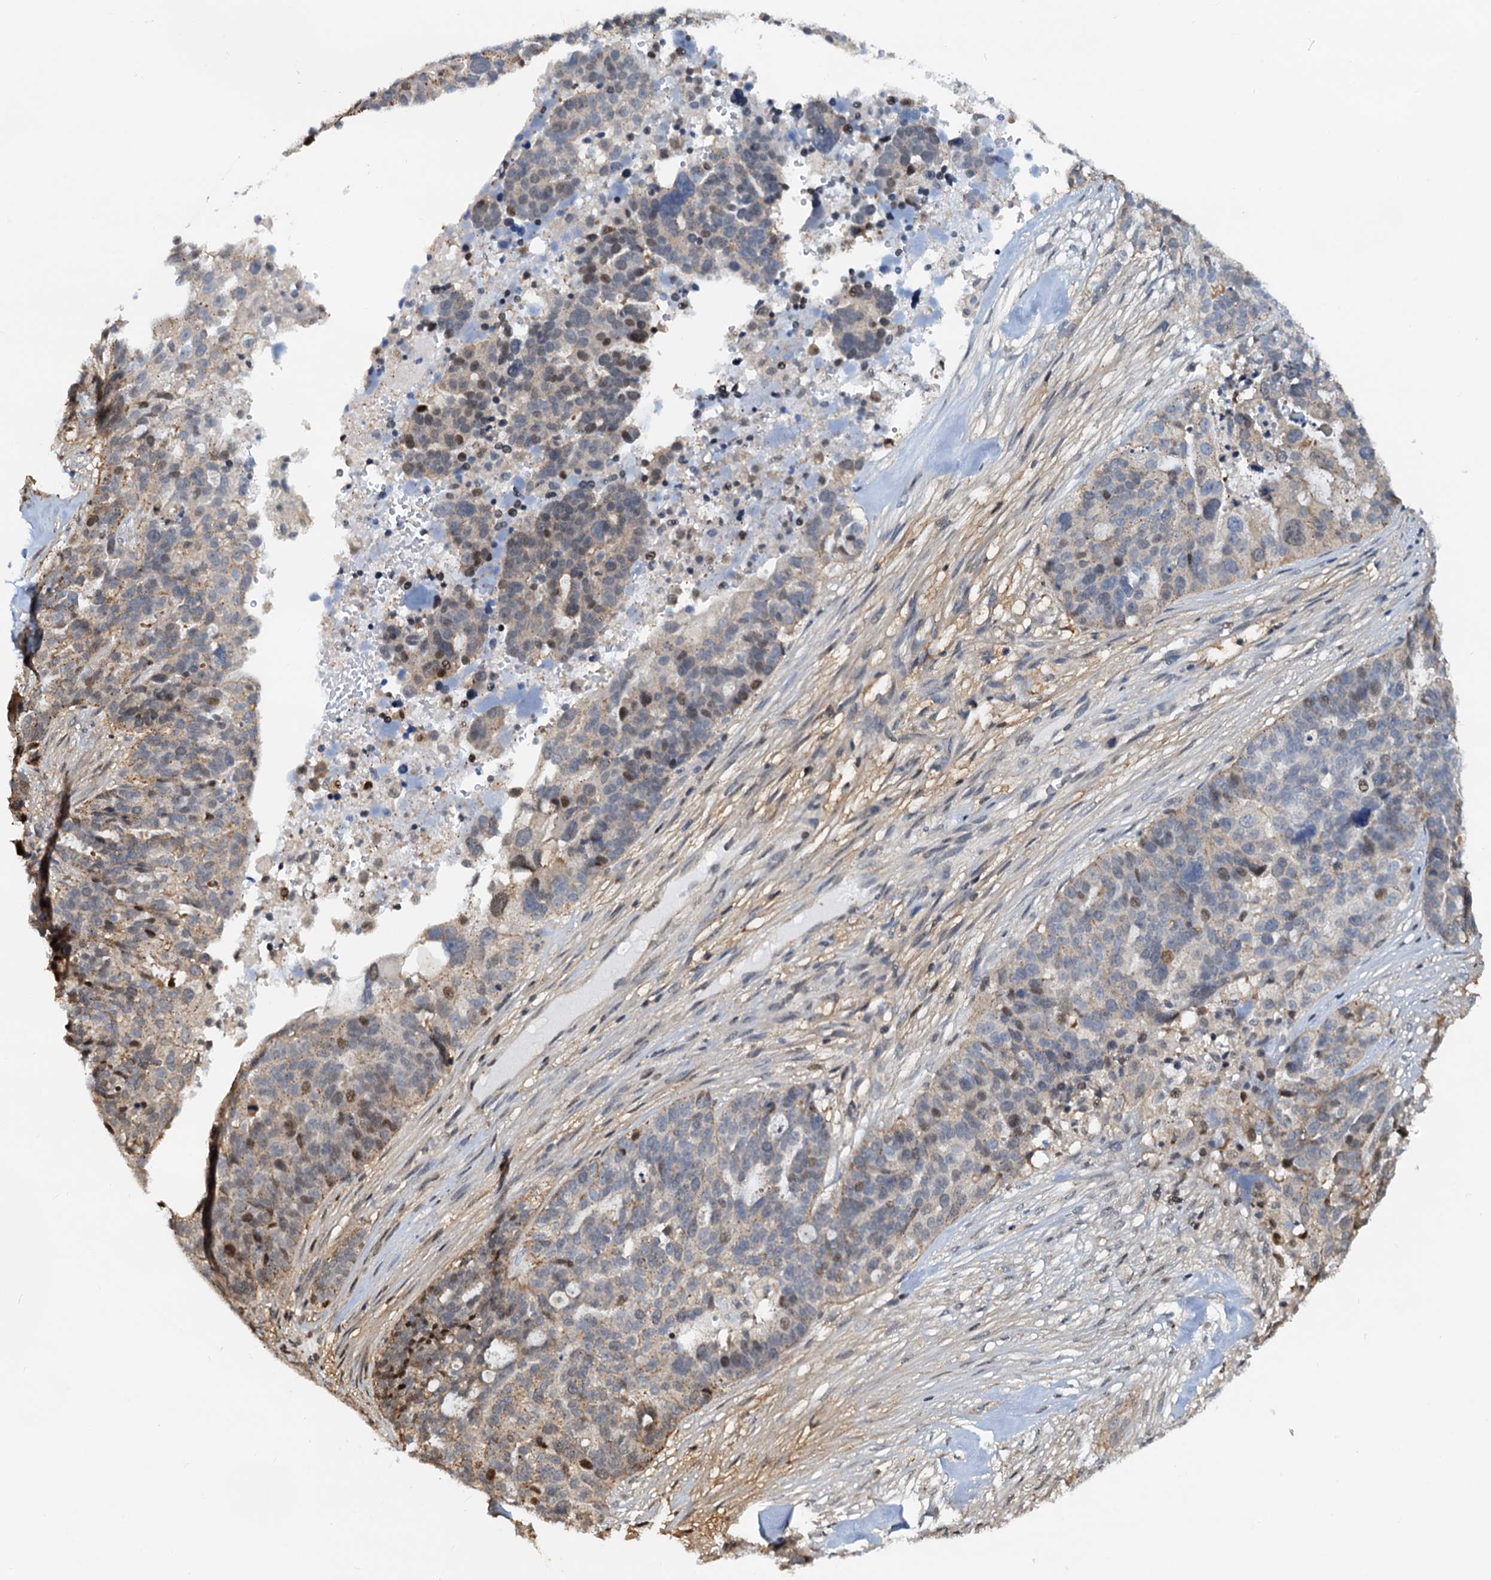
{"staining": {"intensity": "moderate", "quantity": "<25%", "location": "nuclear"}, "tissue": "ovarian cancer", "cell_type": "Tumor cells", "image_type": "cancer", "snomed": [{"axis": "morphology", "description": "Cystadenocarcinoma, serous, NOS"}, {"axis": "topography", "description": "Ovary"}], "caption": "This is a histology image of immunohistochemistry (IHC) staining of serous cystadenocarcinoma (ovarian), which shows moderate positivity in the nuclear of tumor cells.", "gene": "PTGES3", "patient": {"sex": "female", "age": 59}}